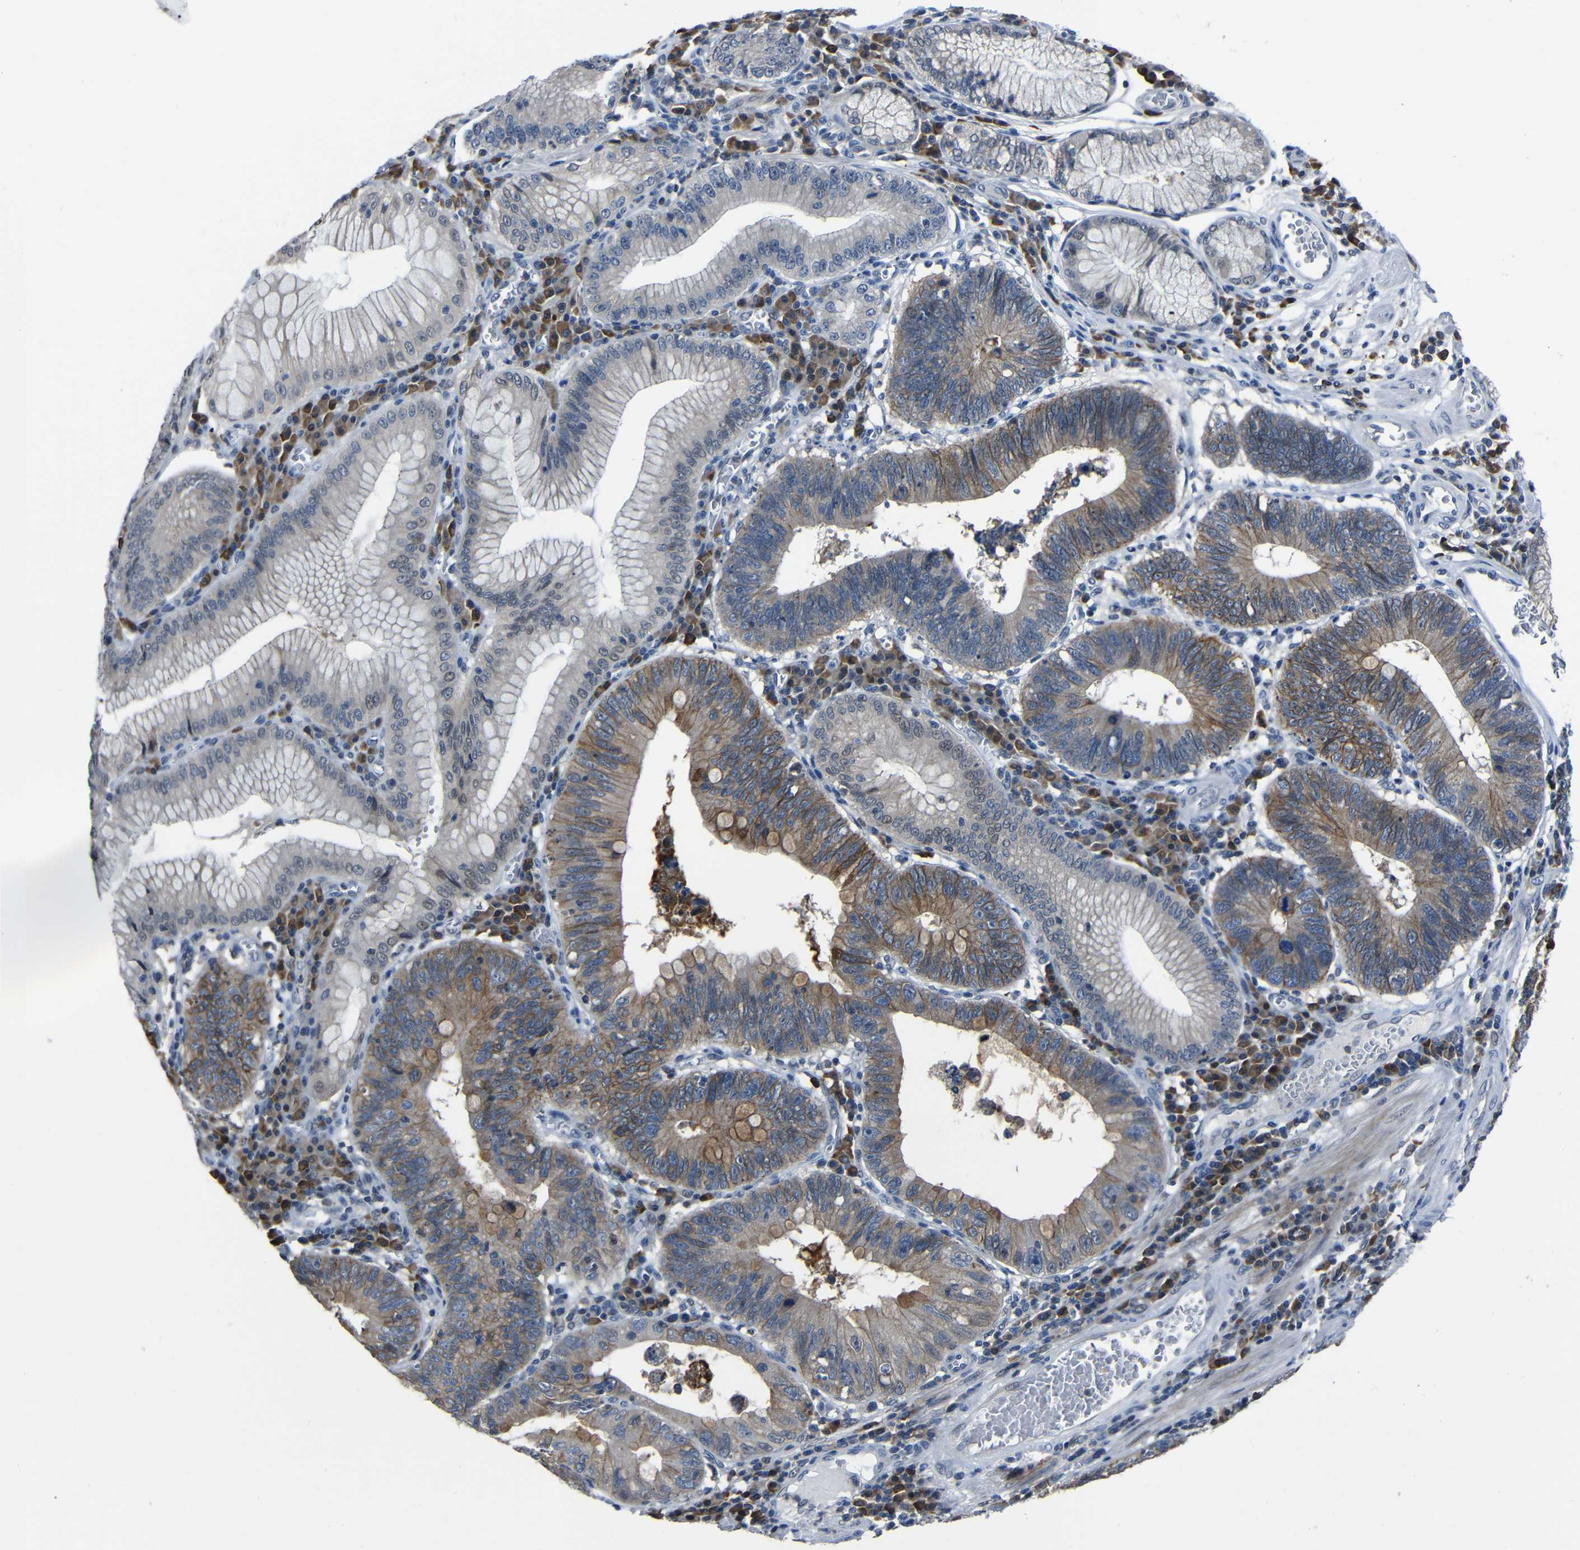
{"staining": {"intensity": "moderate", "quantity": "25%-75%", "location": "cytoplasmic/membranous"}, "tissue": "stomach cancer", "cell_type": "Tumor cells", "image_type": "cancer", "snomed": [{"axis": "morphology", "description": "Adenocarcinoma, NOS"}, {"axis": "topography", "description": "Stomach"}], "caption": "High-magnification brightfield microscopy of stomach cancer stained with DAB (3,3'-diaminobenzidine) (brown) and counterstained with hematoxylin (blue). tumor cells exhibit moderate cytoplasmic/membranous staining is seen in about25%-75% of cells. (Stains: DAB in brown, nuclei in blue, Microscopy: brightfield microscopy at high magnification).", "gene": "SEMA4B", "patient": {"sex": "male", "age": 59}}